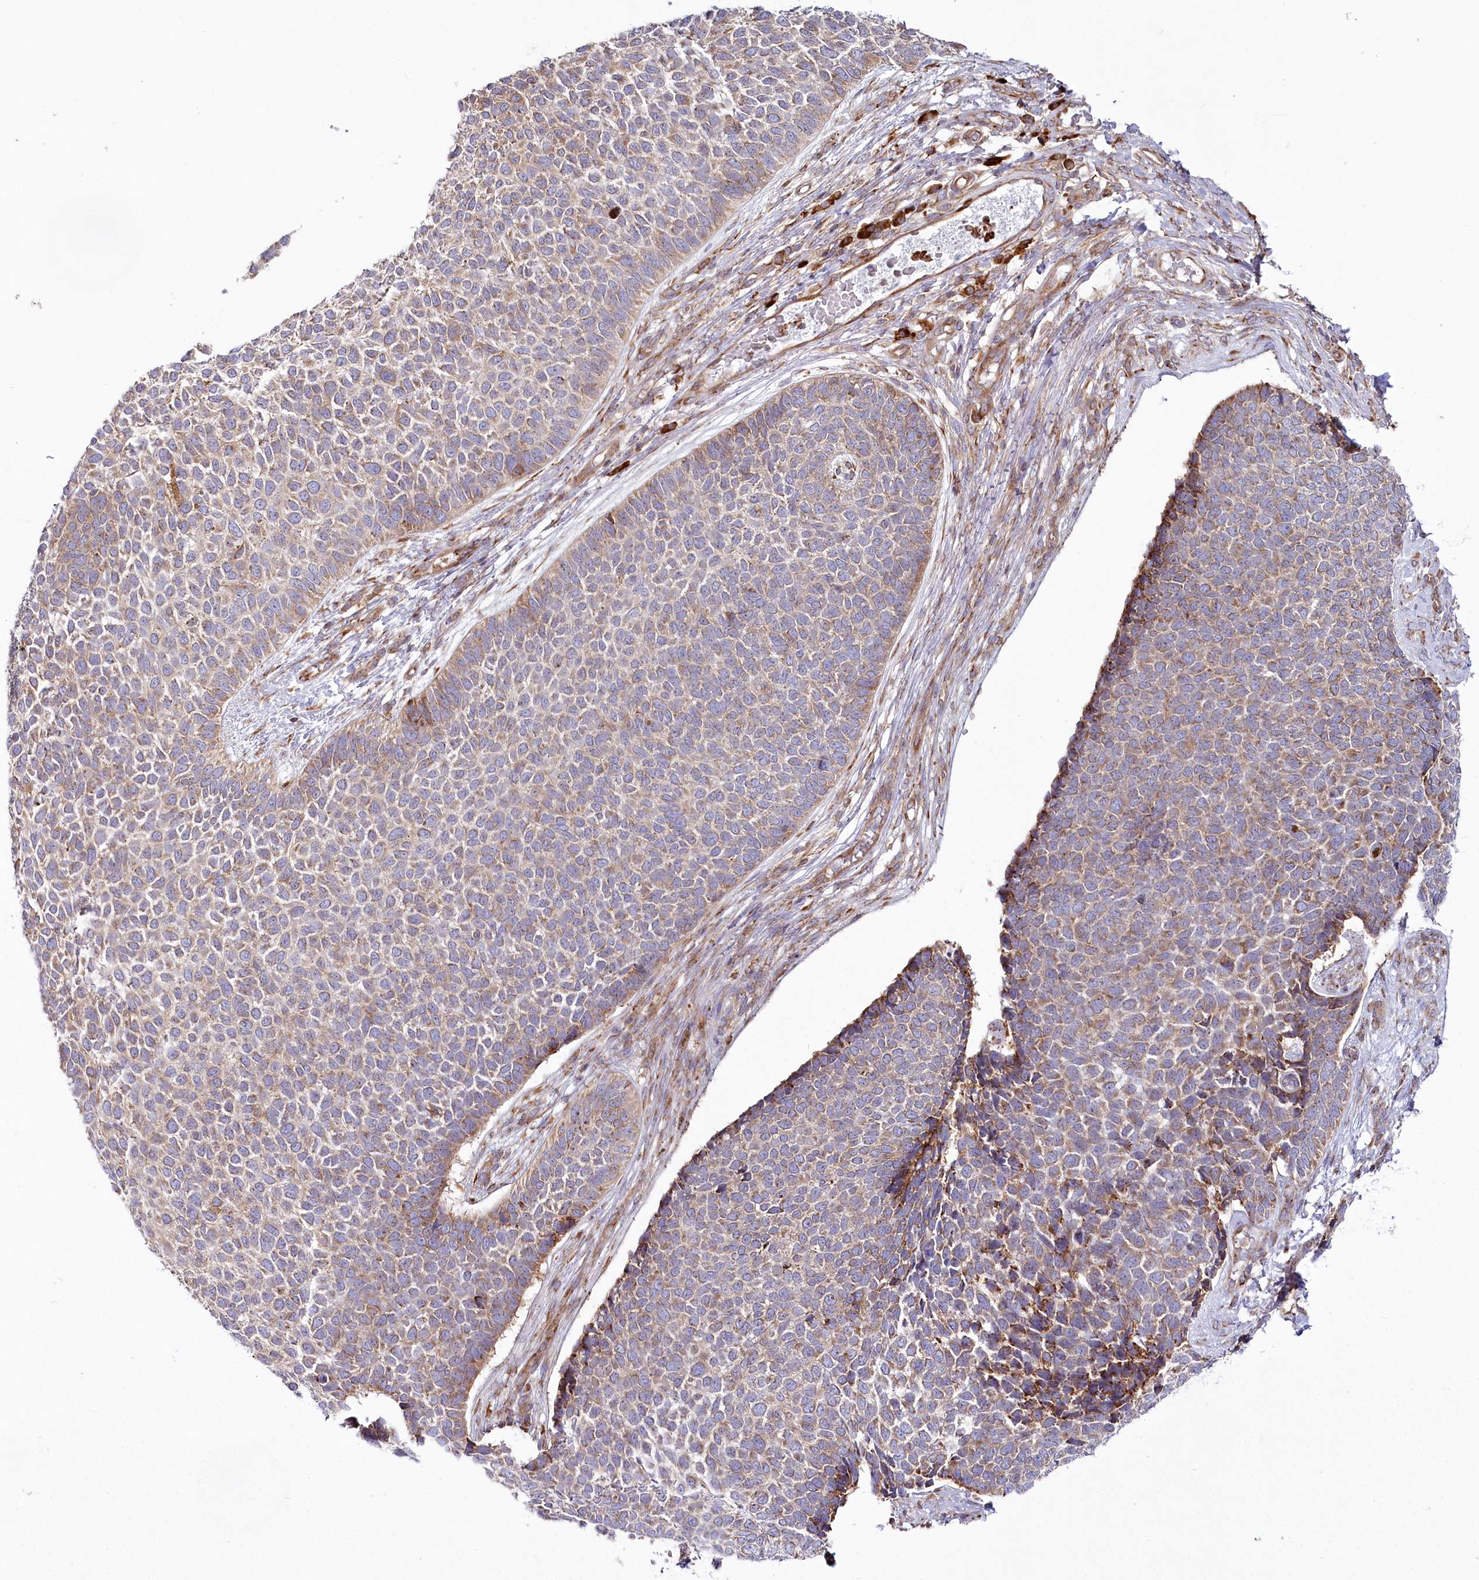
{"staining": {"intensity": "moderate", "quantity": "25%-75%", "location": "cytoplasmic/membranous"}, "tissue": "skin cancer", "cell_type": "Tumor cells", "image_type": "cancer", "snomed": [{"axis": "morphology", "description": "Basal cell carcinoma"}, {"axis": "topography", "description": "Skin"}], "caption": "An image showing moderate cytoplasmic/membranous staining in about 25%-75% of tumor cells in skin cancer (basal cell carcinoma), as visualized by brown immunohistochemical staining.", "gene": "POGLUT1", "patient": {"sex": "female", "age": 84}}